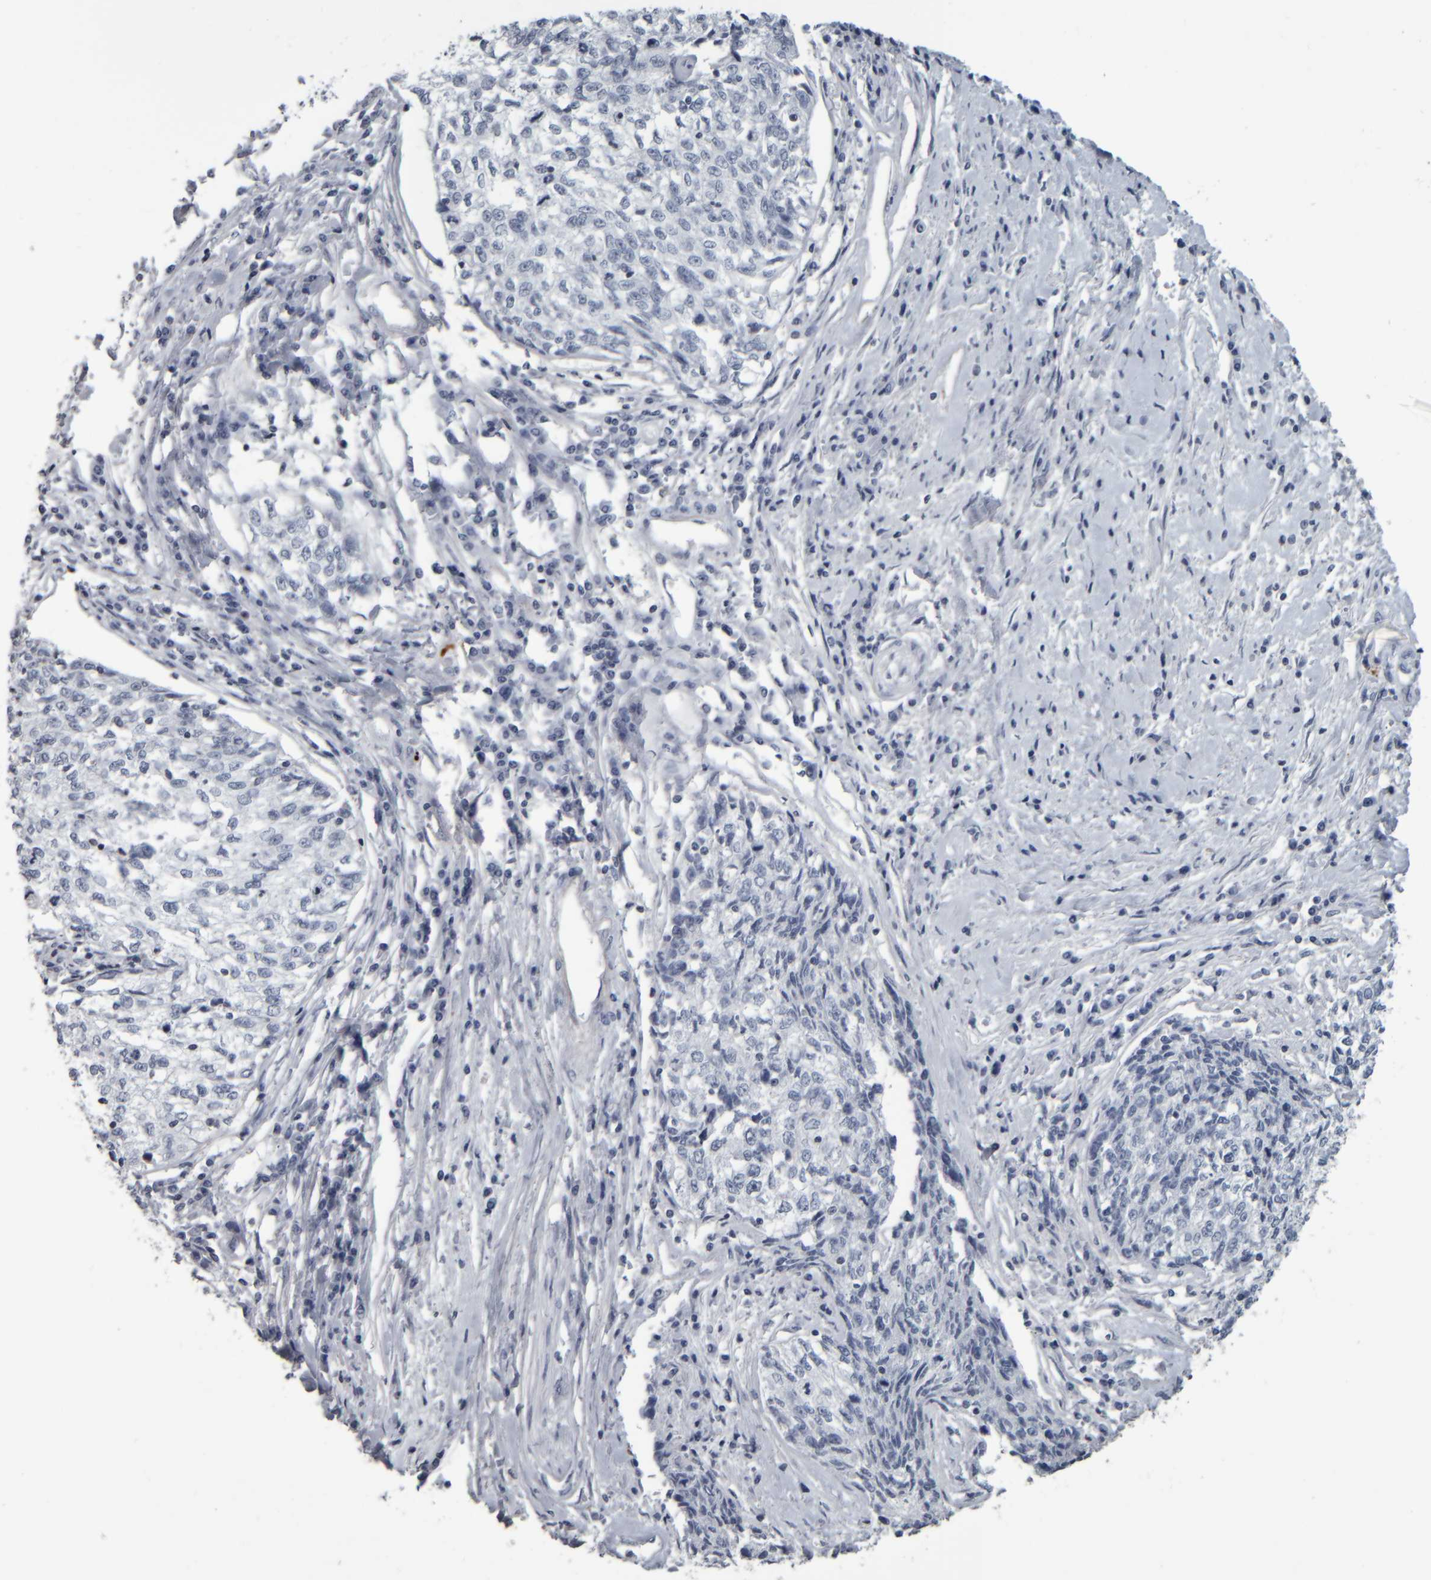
{"staining": {"intensity": "negative", "quantity": "none", "location": "none"}, "tissue": "cervical cancer", "cell_type": "Tumor cells", "image_type": "cancer", "snomed": [{"axis": "morphology", "description": "Squamous cell carcinoma, NOS"}, {"axis": "topography", "description": "Cervix"}], "caption": "High magnification brightfield microscopy of cervical cancer stained with DAB (3,3'-diaminobenzidine) (brown) and counterstained with hematoxylin (blue): tumor cells show no significant staining.", "gene": "CAVIN4", "patient": {"sex": "female", "age": 57}}